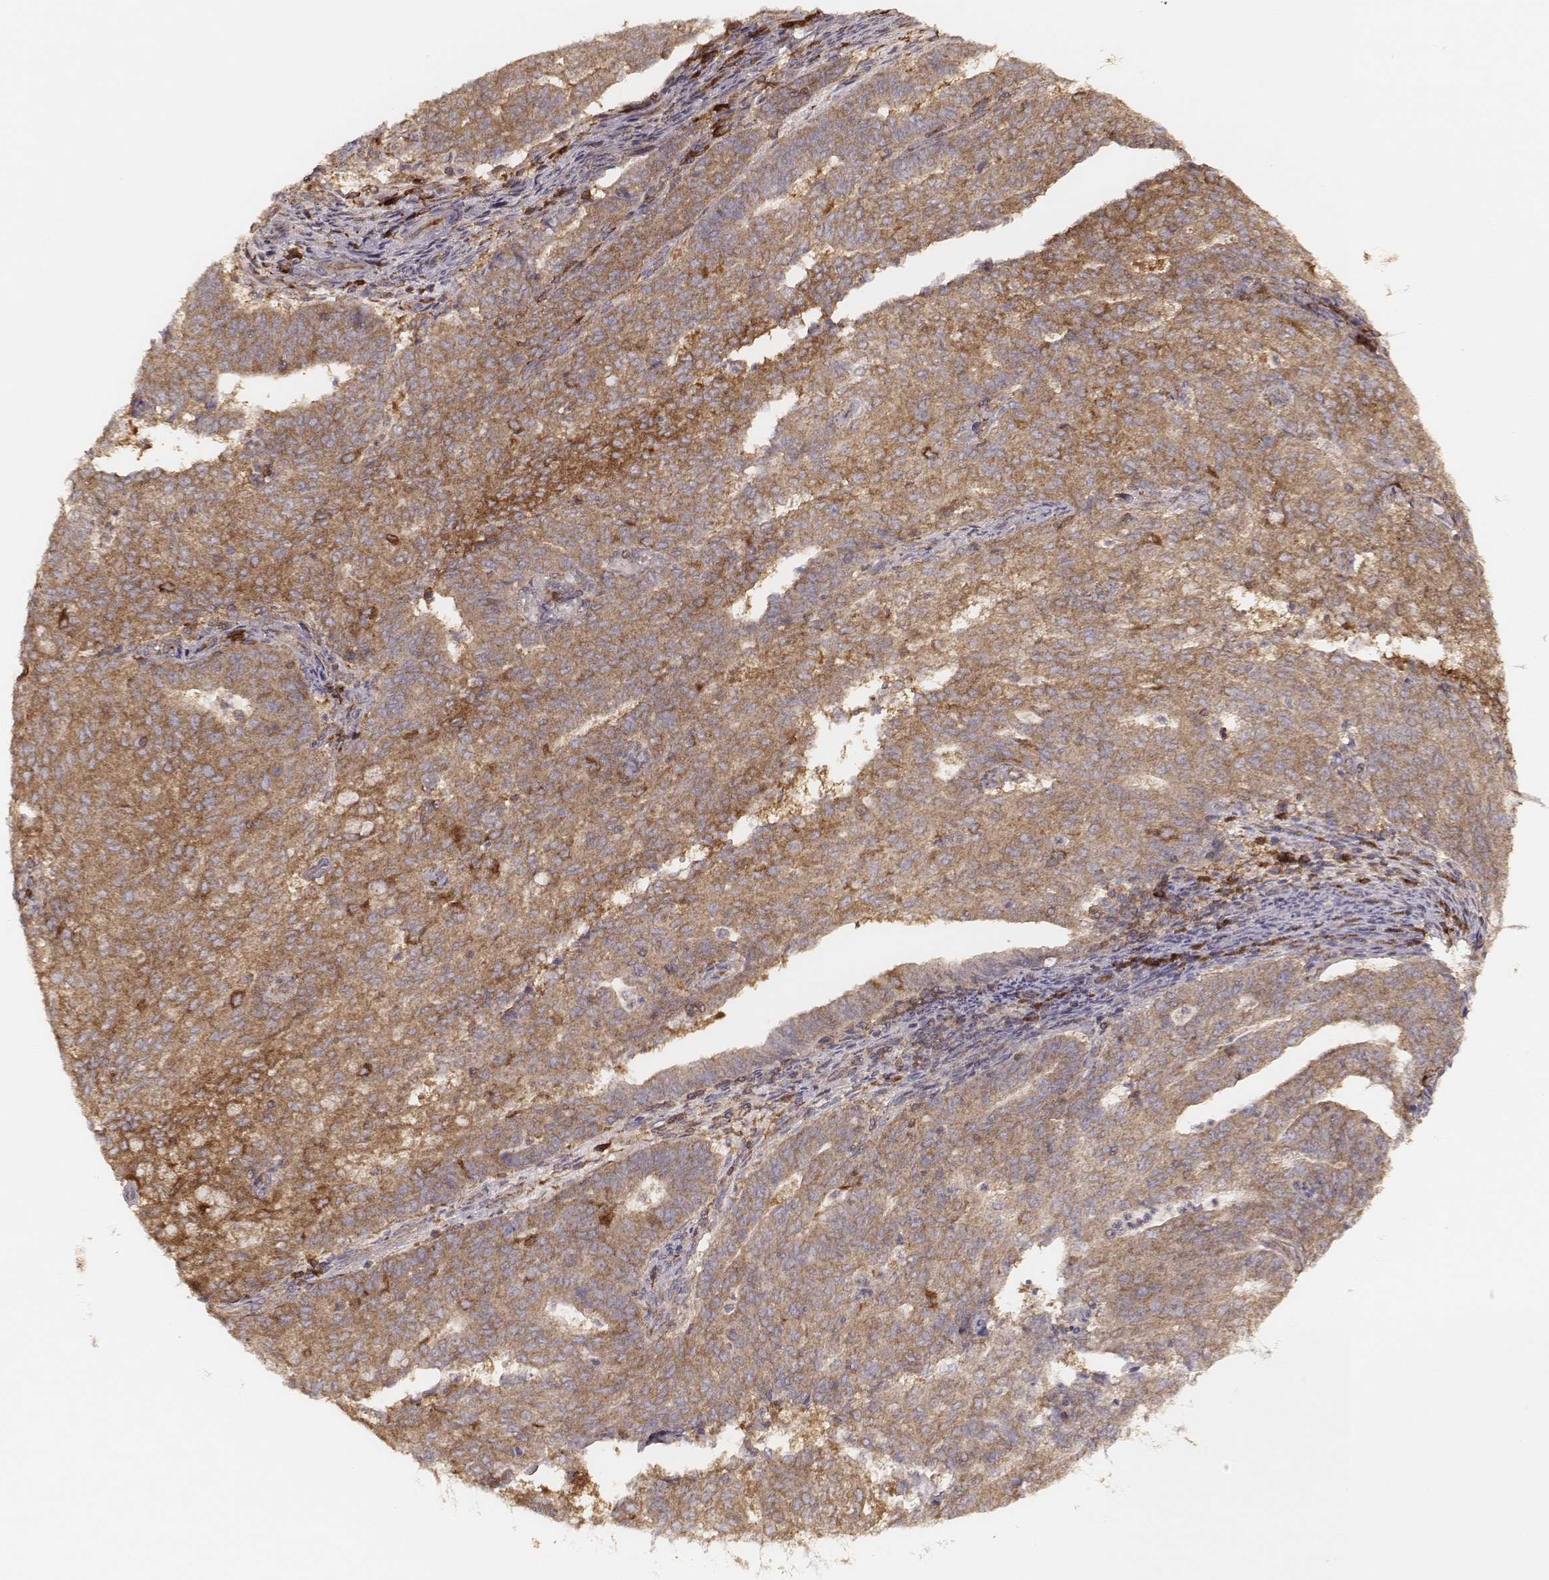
{"staining": {"intensity": "strong", "quantity": "<25%", "location": "cytoplasmic/membranous"}, "tissue": "endometrial cancer", "cell_type": "Tumor cells", "image_type": "cancer", "snomed": [{"axis": "morphology", "description": "Adenocarcinoma, NOS"}, {"axis": "topography", "description": "Endometrium"}], "caption": "This is a photomicrograph of immunohistochemistry staining of endometrial cancer, which shows strong staining in the cytoplasmic/membranous of tumor cells.", "gene": "CARS1", "patient": {"sex": "female", "age": 82}}